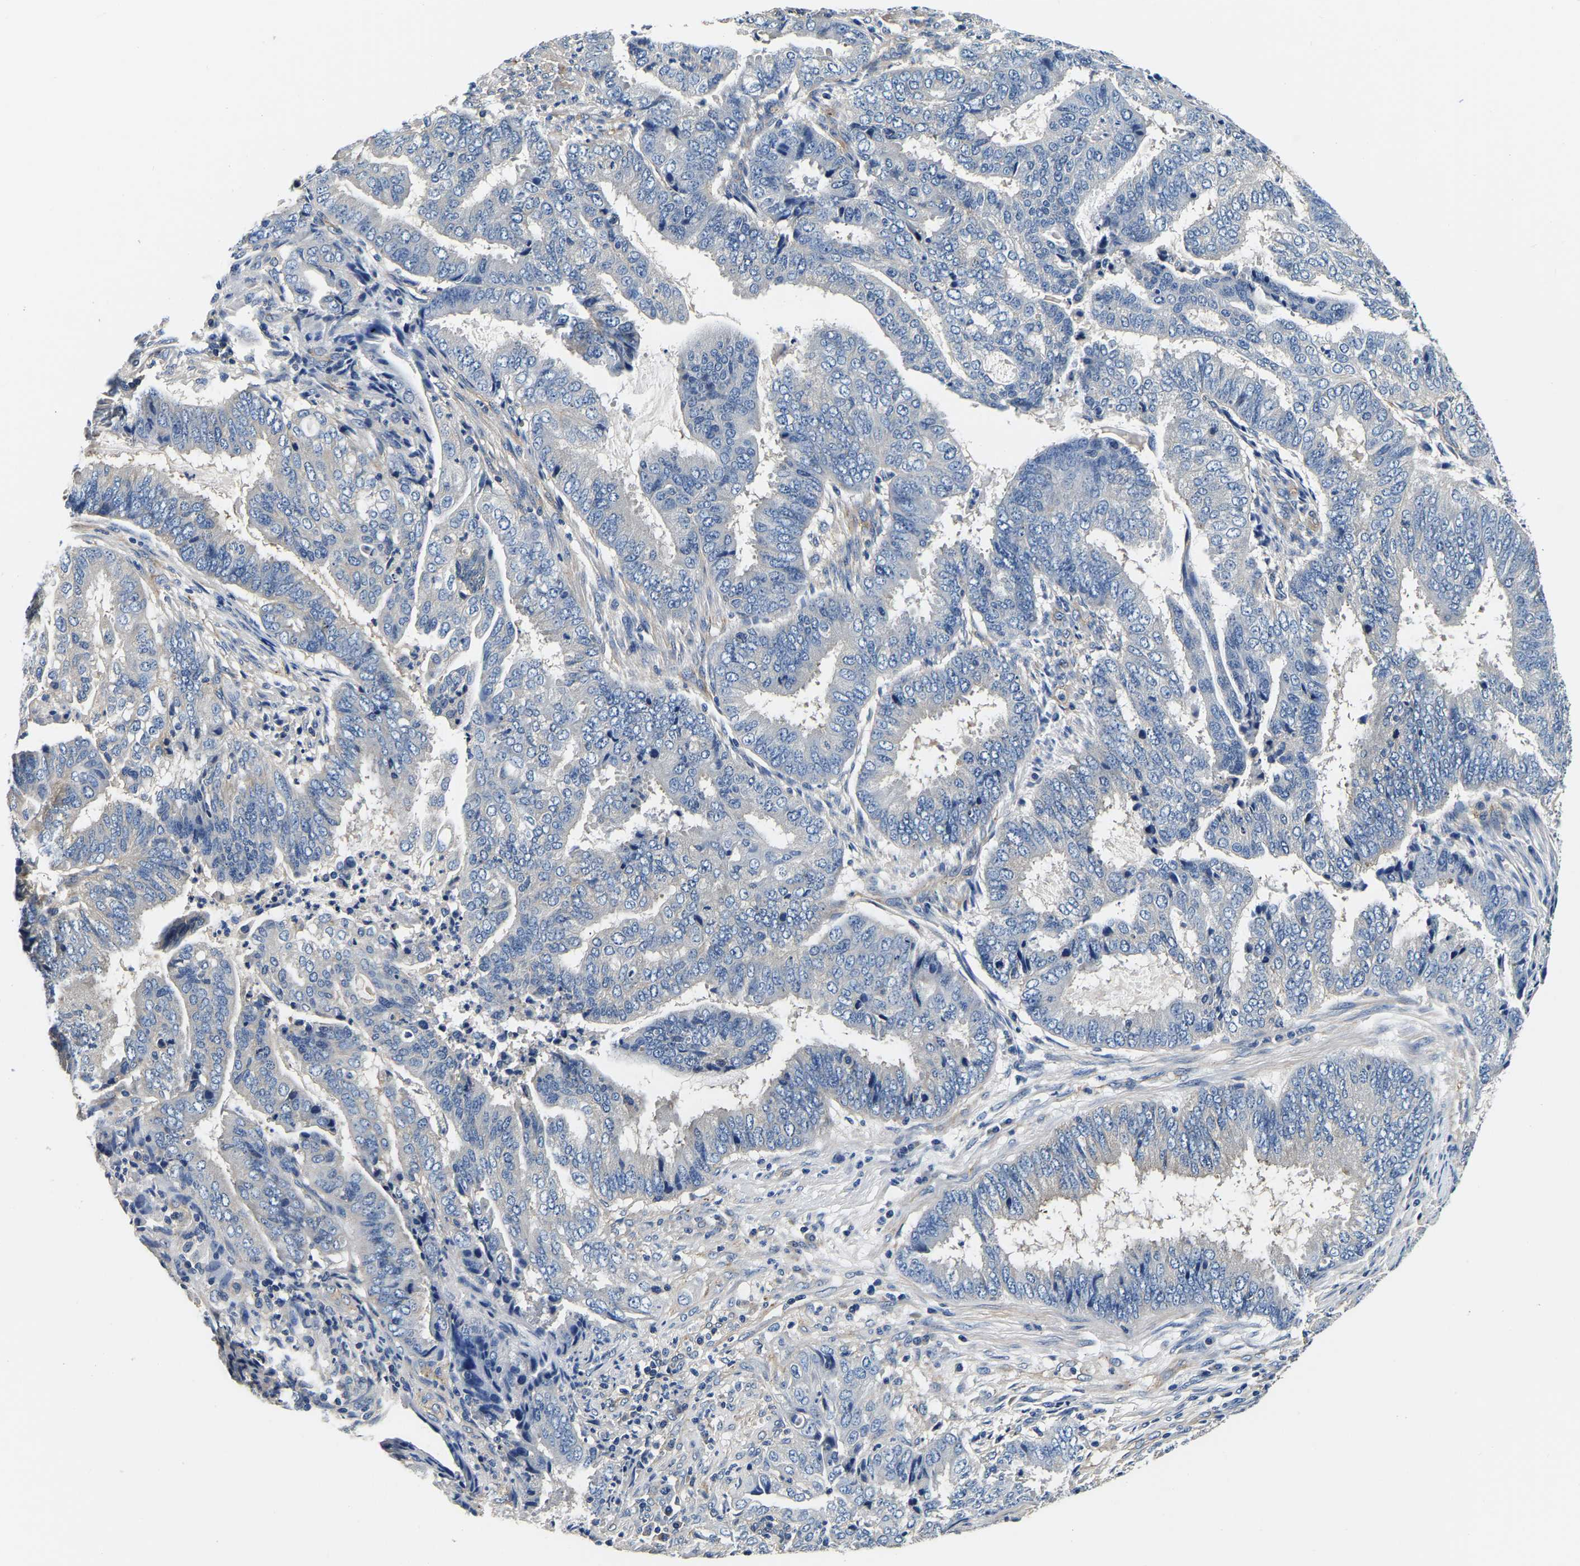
{"staining": {"intensity": "negative", "quantity": "none", "location": "none"}, "tissue": "endometrial cancer", "cell_type": "Tumor cells", "image_type": "cancer", "snomed": [{"axis": "morphology", "description": "Adenocarcinoma, NOS"}, {"axis": "topography", "description": "Endometrium"}], "caption": "Micrograph shows no protein expression in tumor cells of endometrial adenocarcinoma tissue.", "gene": "SH3GLB1", "patient": {"sex": "female", "age": 51}}